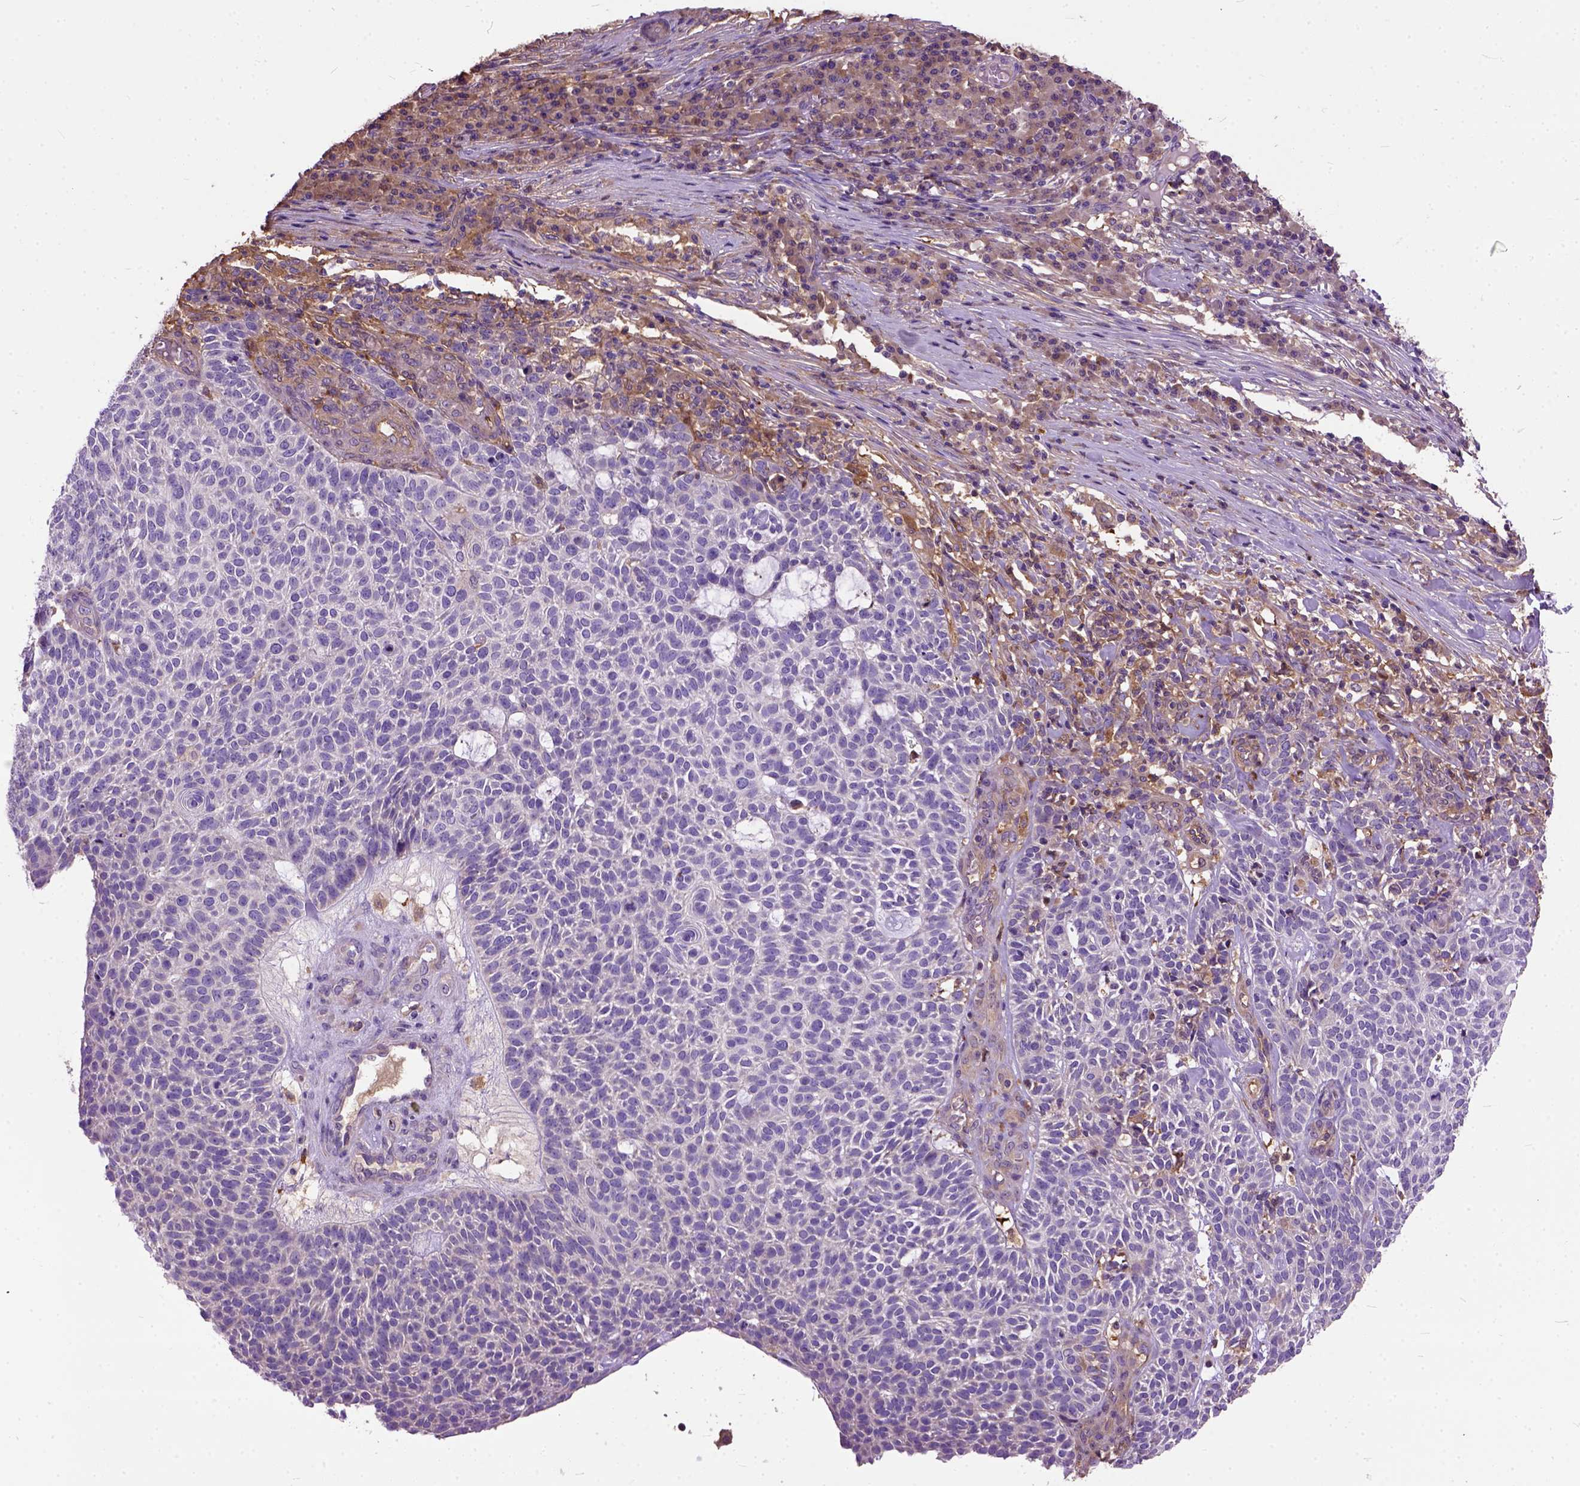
{"staining": {"intensity": "negative", "quantity": "none", "location": "none"}, "tissue": "skin cancer", "cell_type": "Tumor cells", "image_type": "cancer", "snomed": [{"axis": "morphology", "description": "Squamous cell carcinoma, NOS"}, {"axis": "topography", "description": "Skin"}], "caption": "IHC photomicrograph of human skin cancer stained for a protein (brown), which shows no staining in tumor cells.", "gene": "SEMA4F", "patient": {"sex": "female", "age": 90}}